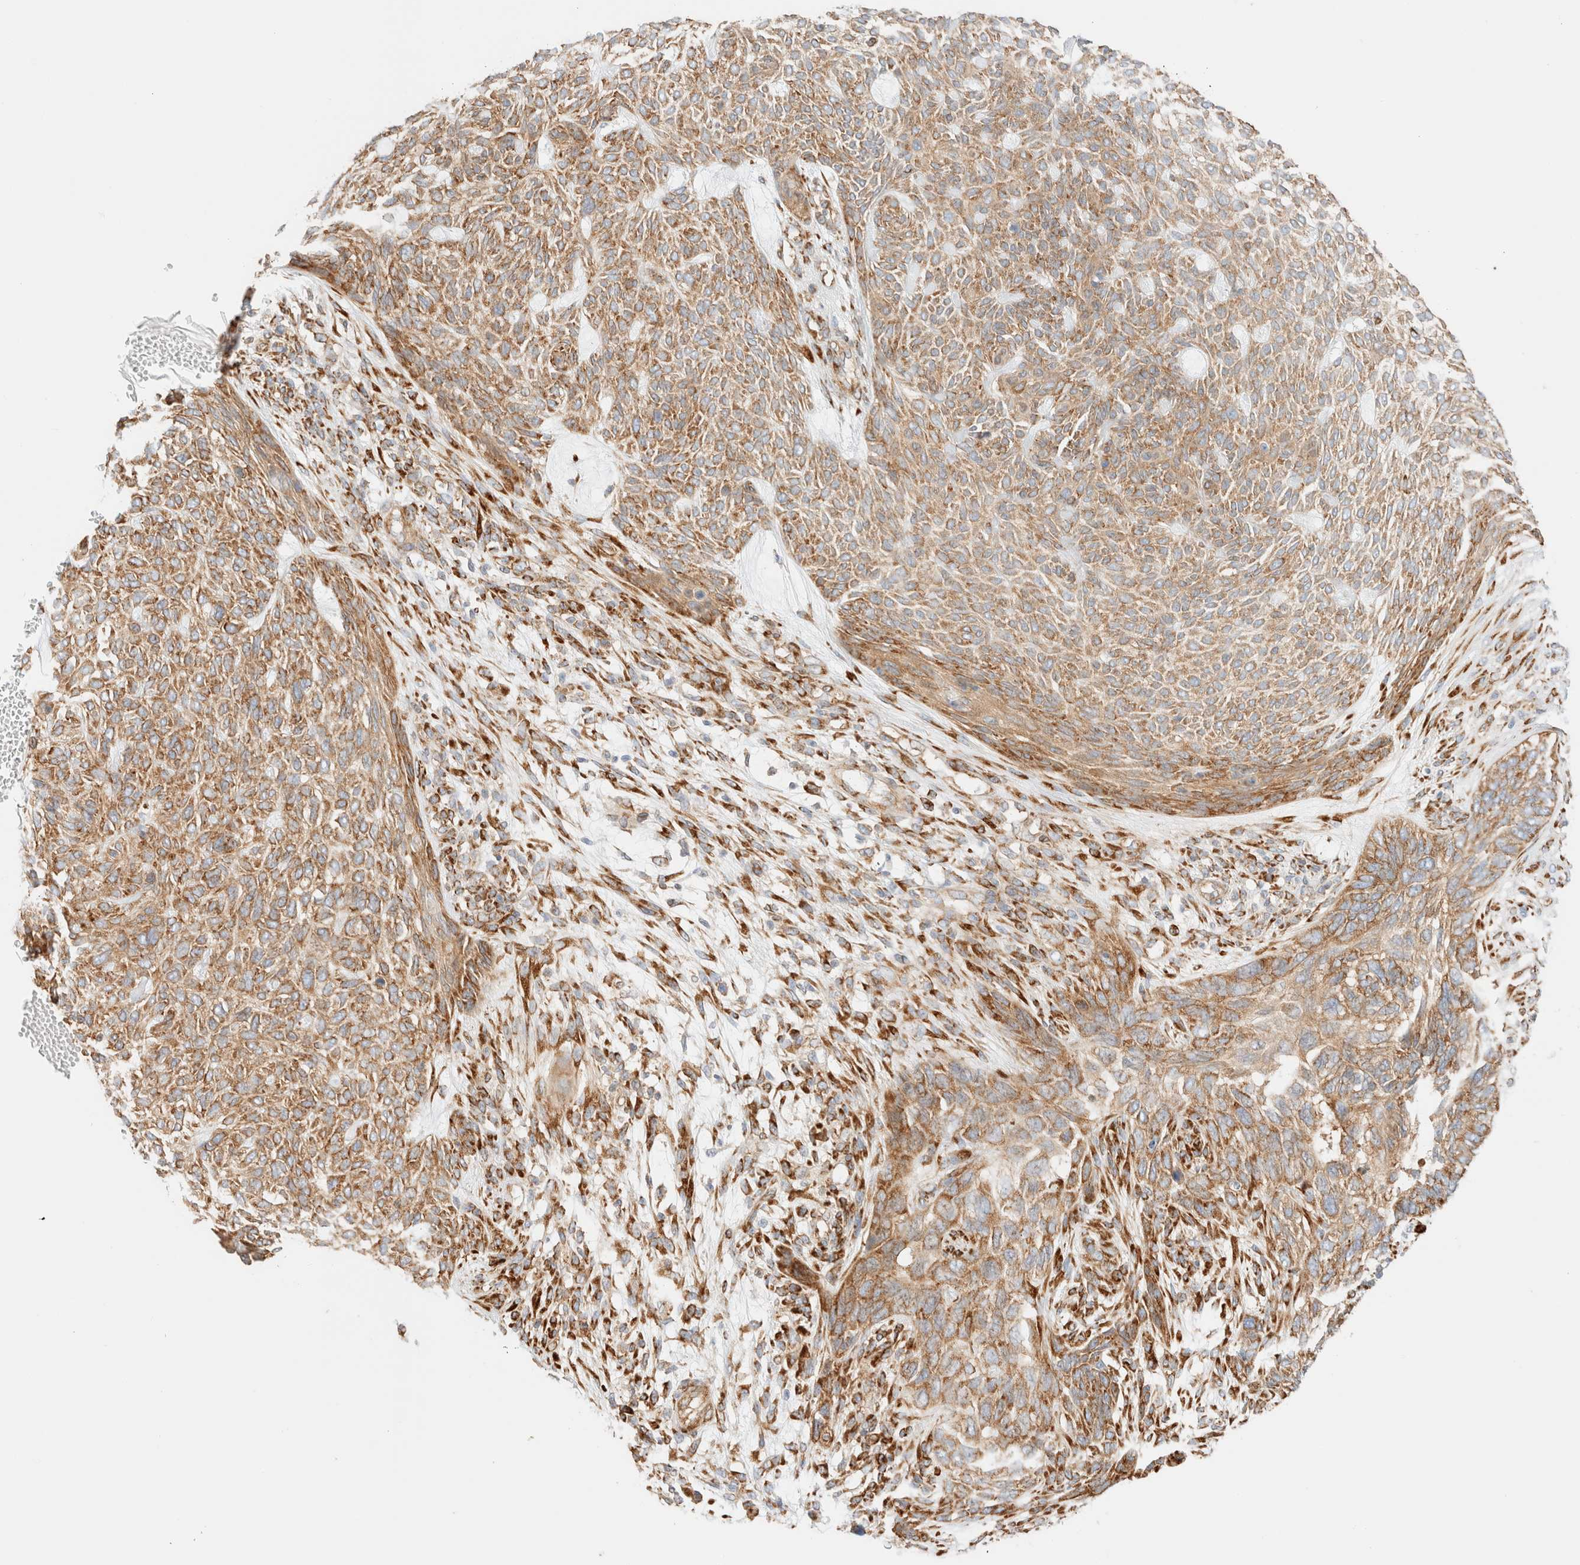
{"staining": {"intensity": "moderate", "quantity": ">75%", "location": "cytoplasmic/membranous"}, "tissue": "skin cancer", "cell_type": "Tumor cells", "image_type": "cancer", "snomed": [{"axis": "morphology", "description": "Basal cell carcinoma"}, {"axis": "topography", "description": "Skin"}], "caption": "Skin basal cell carcinoma stained for a protein demonstrates moderate cytoplasmic/membranous positivity in tumor cells.", "gene": "ZC2HC1A", "patient": {"sex": "male", "age": 55}}